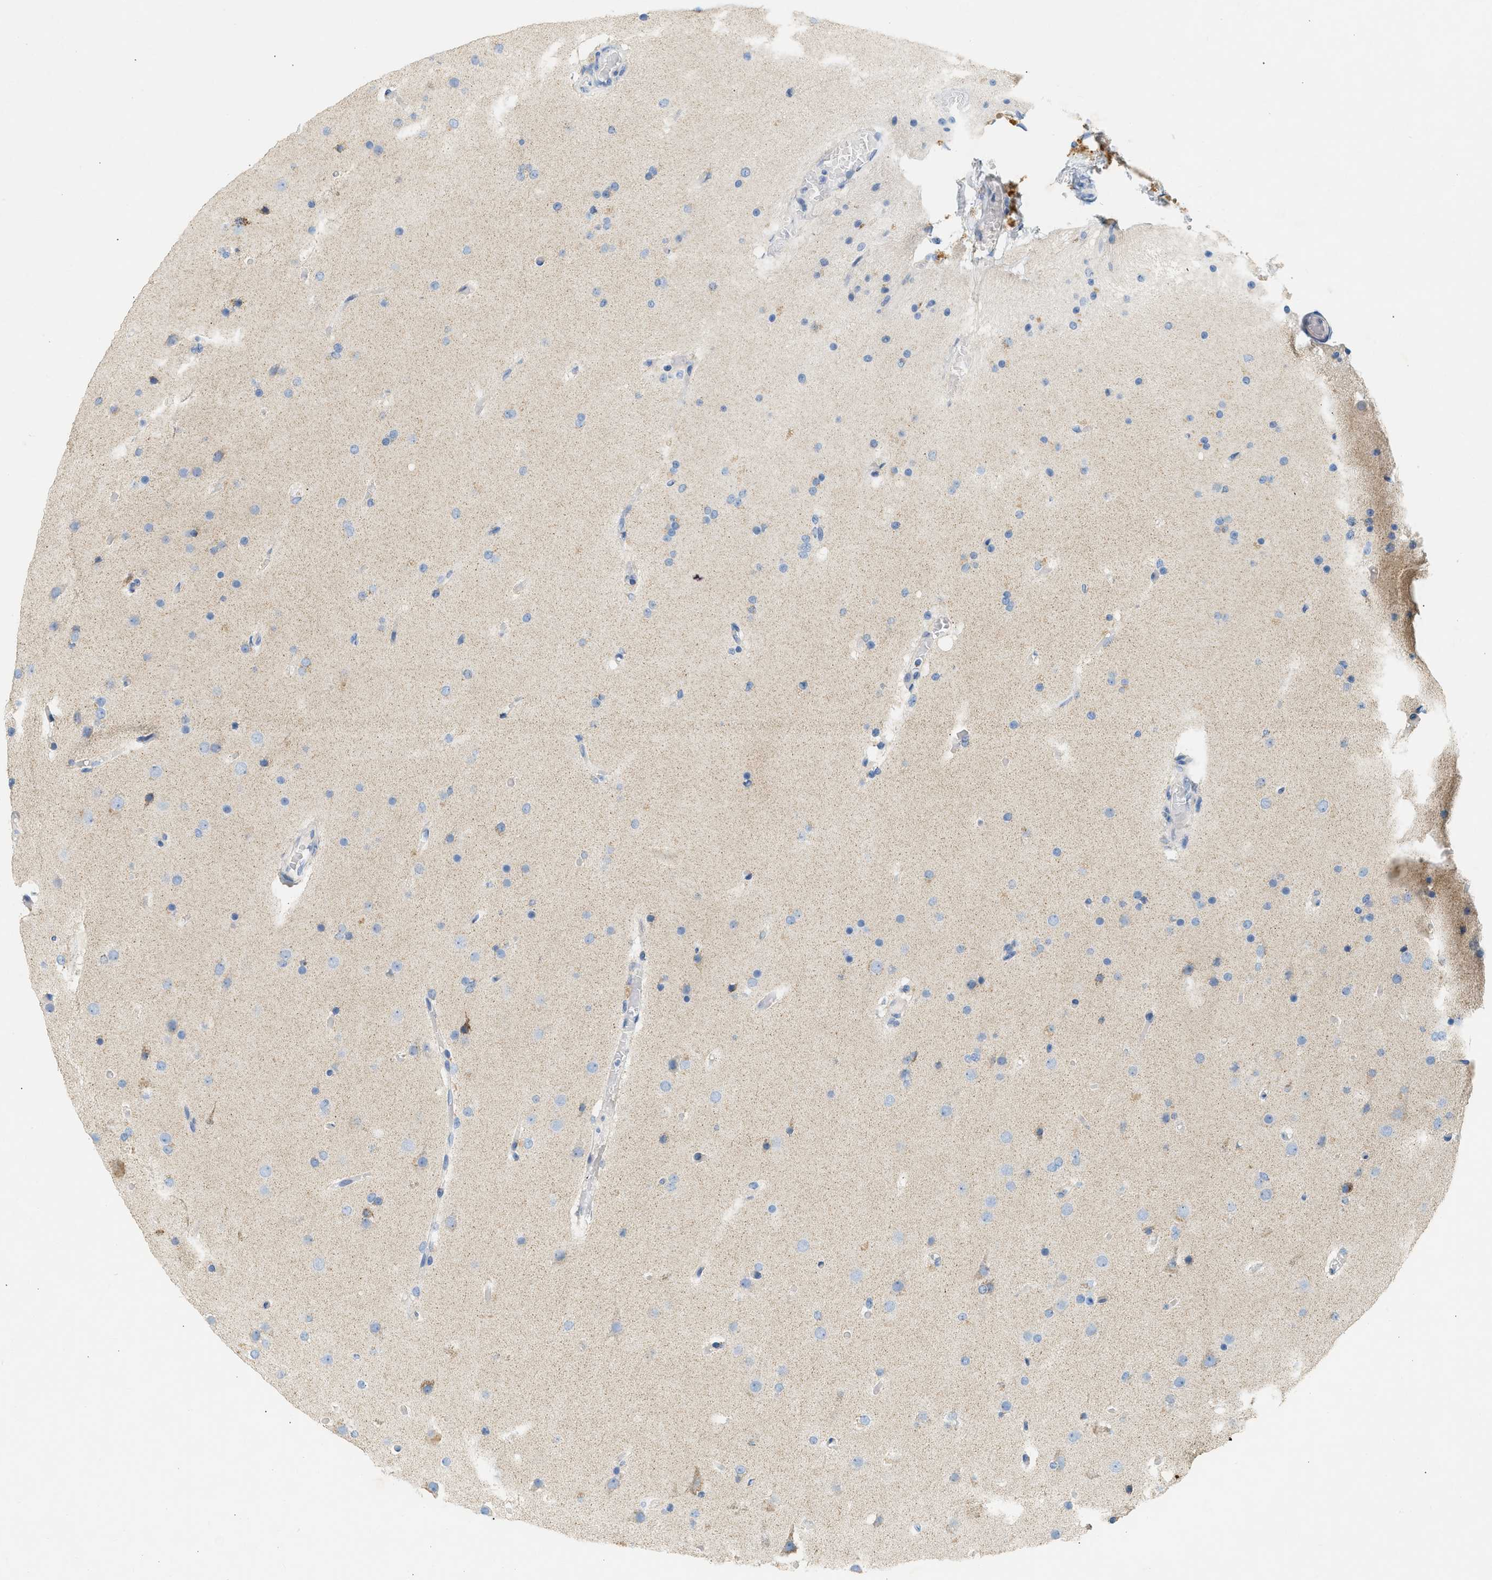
{"staining": {"intensity": "weak", "quantity": "<25%", "location": "cytoplasmic/membranous"}, "tissue": "glioma", "cell_type": "Tumor cells", "image_type": "cancer", "snomed": [{"axis": "morphology", "description": "Glioma, malignant, High grade"}, {"axis": "topography", "description": "Cerebral cortex"}], "caption": "This photomicrograph is of malignant high-grade glioma stained with IHC to label a protein in brown with the nuclei are counter-stained blue. There is no staining in tumor cells.", "gene": "NDUFS8", "patient": {"sex": "female", "age": 36}}